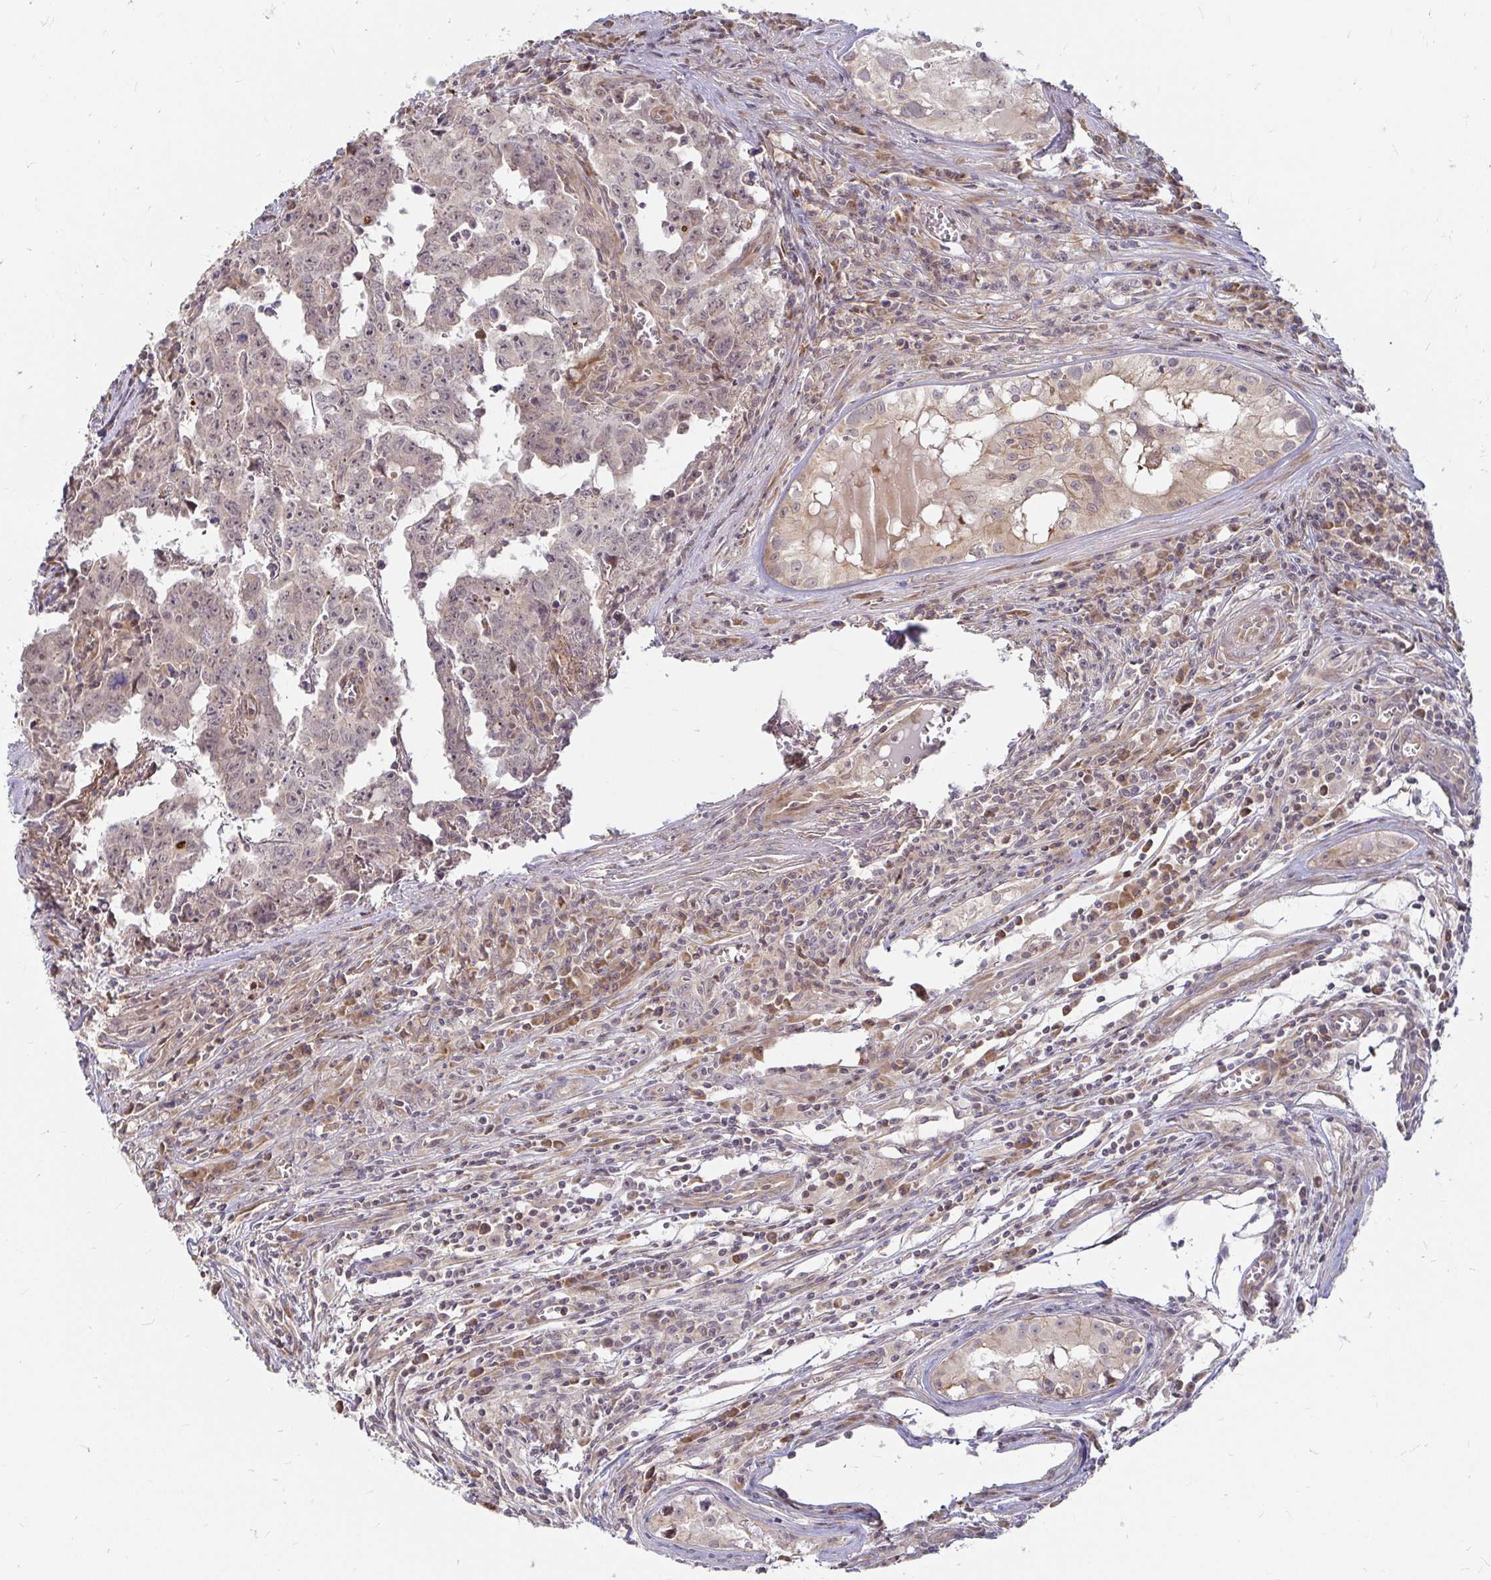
{"staining": {"intensity": "negative", "quantity": "none", "location": "none"}, "tissue": "testis cancer", "cell_type": "Tumor cells", "image_type": "cancer", "snomed": [{"axis": "morphology", "description": "Carcinoma, Embryonal, NOS"}, {"axis": "topography", "description": "Testis"}], "caption": "Immunohistochemistry of human testis cancer (embryonal carcinoma) demonstrates no expression in tumor cells.", "gene": "CAST", "patient": {"sex": "male", "age": 22}}